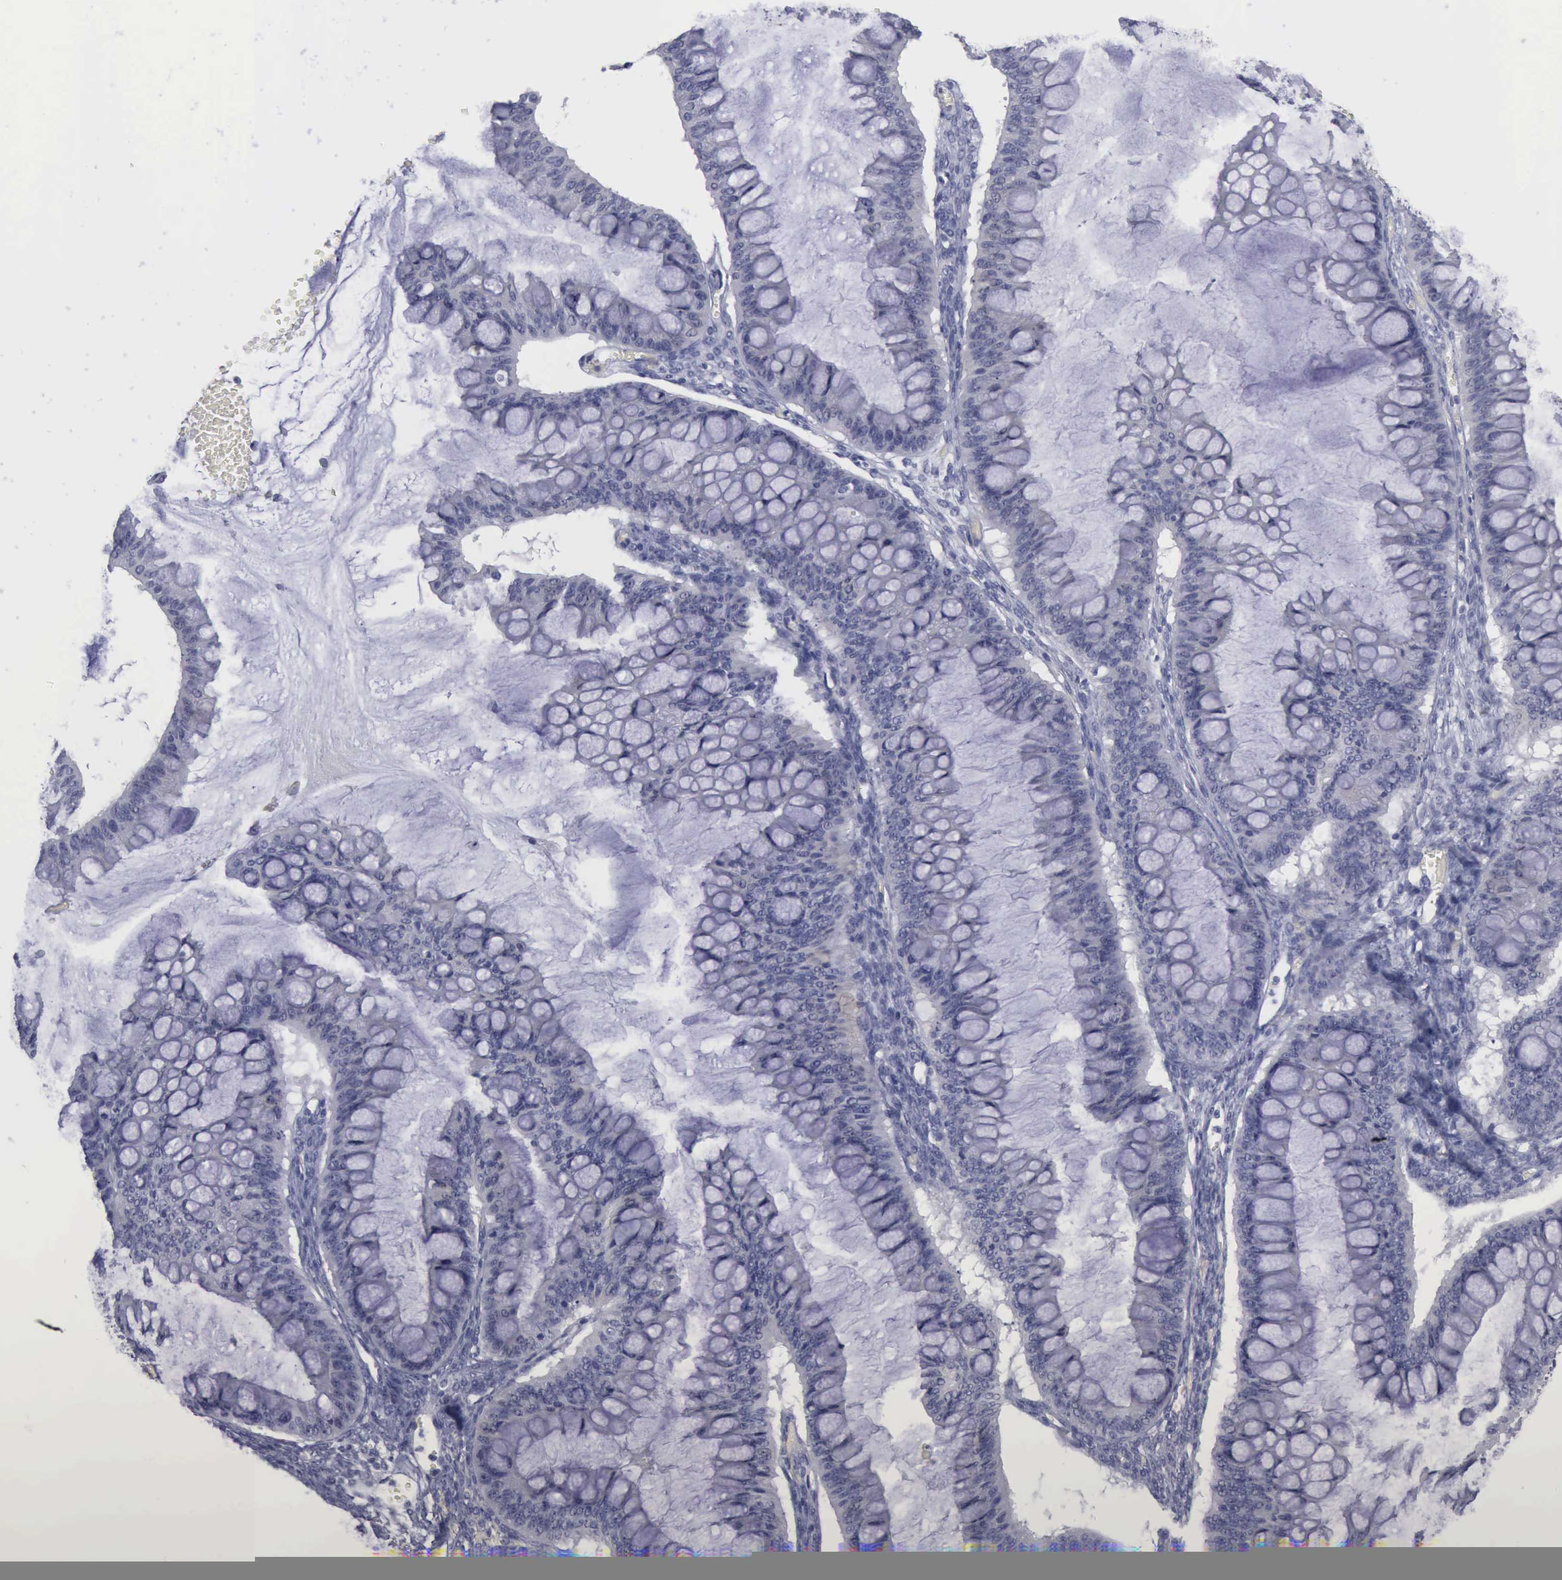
{"staining": {"intensity": "negative", "quantity": "none", "location": "none"}, "tissue": "ovarian cancer", "cell_type": "Tumor cells", "image_type": "cancer", "snomed": [{"axis": "morphology", "description": "Cystadenocarcinoma, mucinous, NOS"}, {"axis": "topography", "description": "Ovary"}], "caption": "Immunohistochemical staining of ovarian cancer reveals no significant positivity in tumor cells.", "gene": "CDH2", "patient": {"sex": "female", "age": 73}}